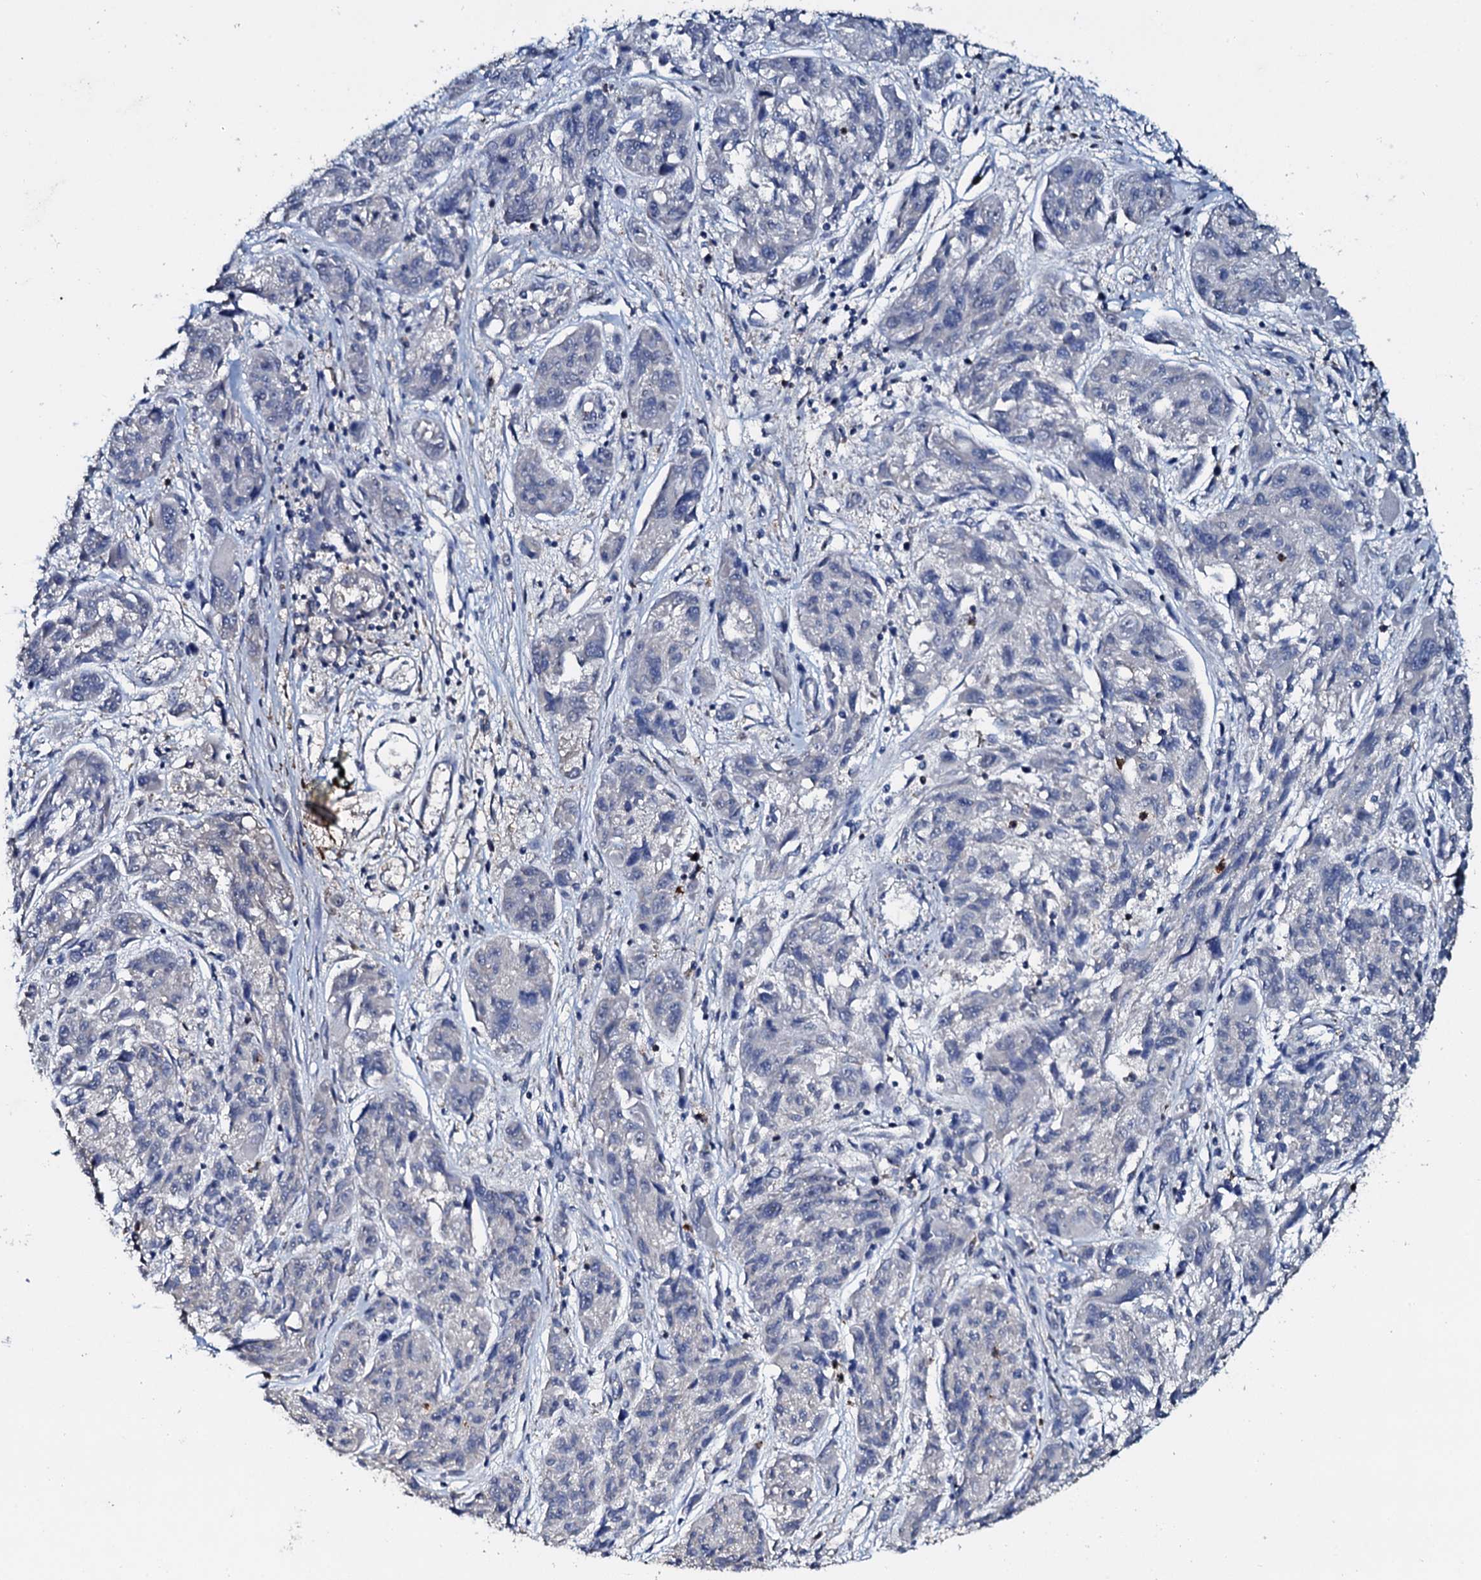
{"staining": {"intensity": "negative", "quantity": "none", "location": "none"}, "tissue": "melanoma", "cell_type": "Tumor cells", "image_type": "cancer", "snomed": [{"axis": "morphology", "description": "Malignant melanoma, NOS"}, {"axis": "topography", "description": "Skin"}], "caption": "An immunohistochemistry histopathology image of melanoma is shown. There is no staining in tumor cells of melanoma. The staining is performed using DAB (3,3'-diaminobenzidine) brown chromogen with nuclei counter-stained in using hematoxylin.", "gene": "GRK2", "patient": {"sex": "male", "age": 53}}